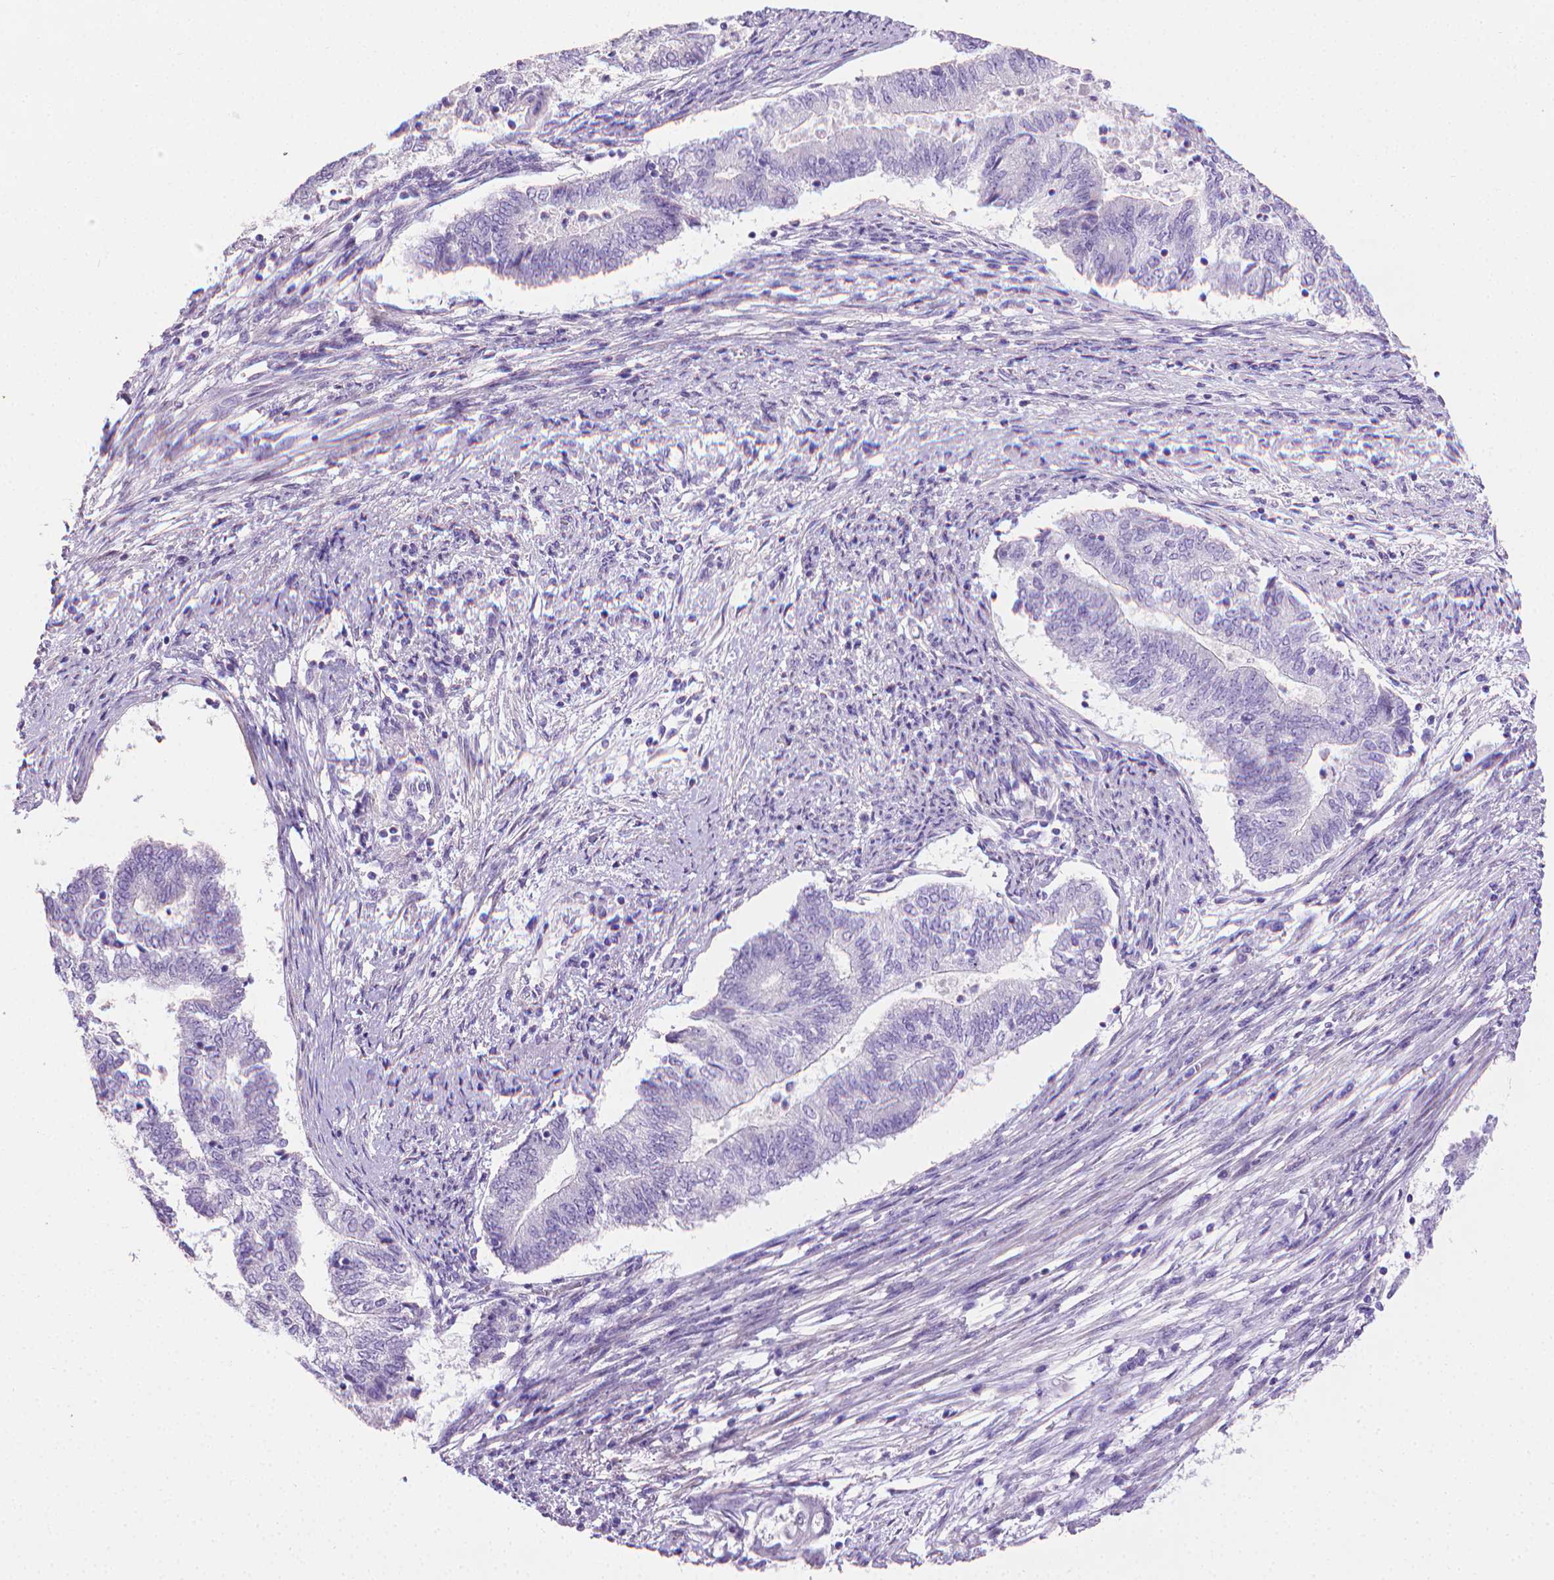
{"staining": {"intensity": "negative", "quantity": "none", "location": "none"}, "tissue": "endometrial cancer", "cell_type": "Tumor cells", "image_type": "cancer", "snomed": [{"axis": "morphology", "description": "Adenocarcinoma, NOS"}, {"axis": "topography", "description": "Endometrium"}], "caption": "IHC histopathology image of neoplastic tissue: endometrial adenocarcinoma stained with DAB (3,3'-diaminobenzidine) demonstrates no significant protein expression in tumor cells.", "gene": "PNMA2", "patient": {"sex": "female", "age": 65}}